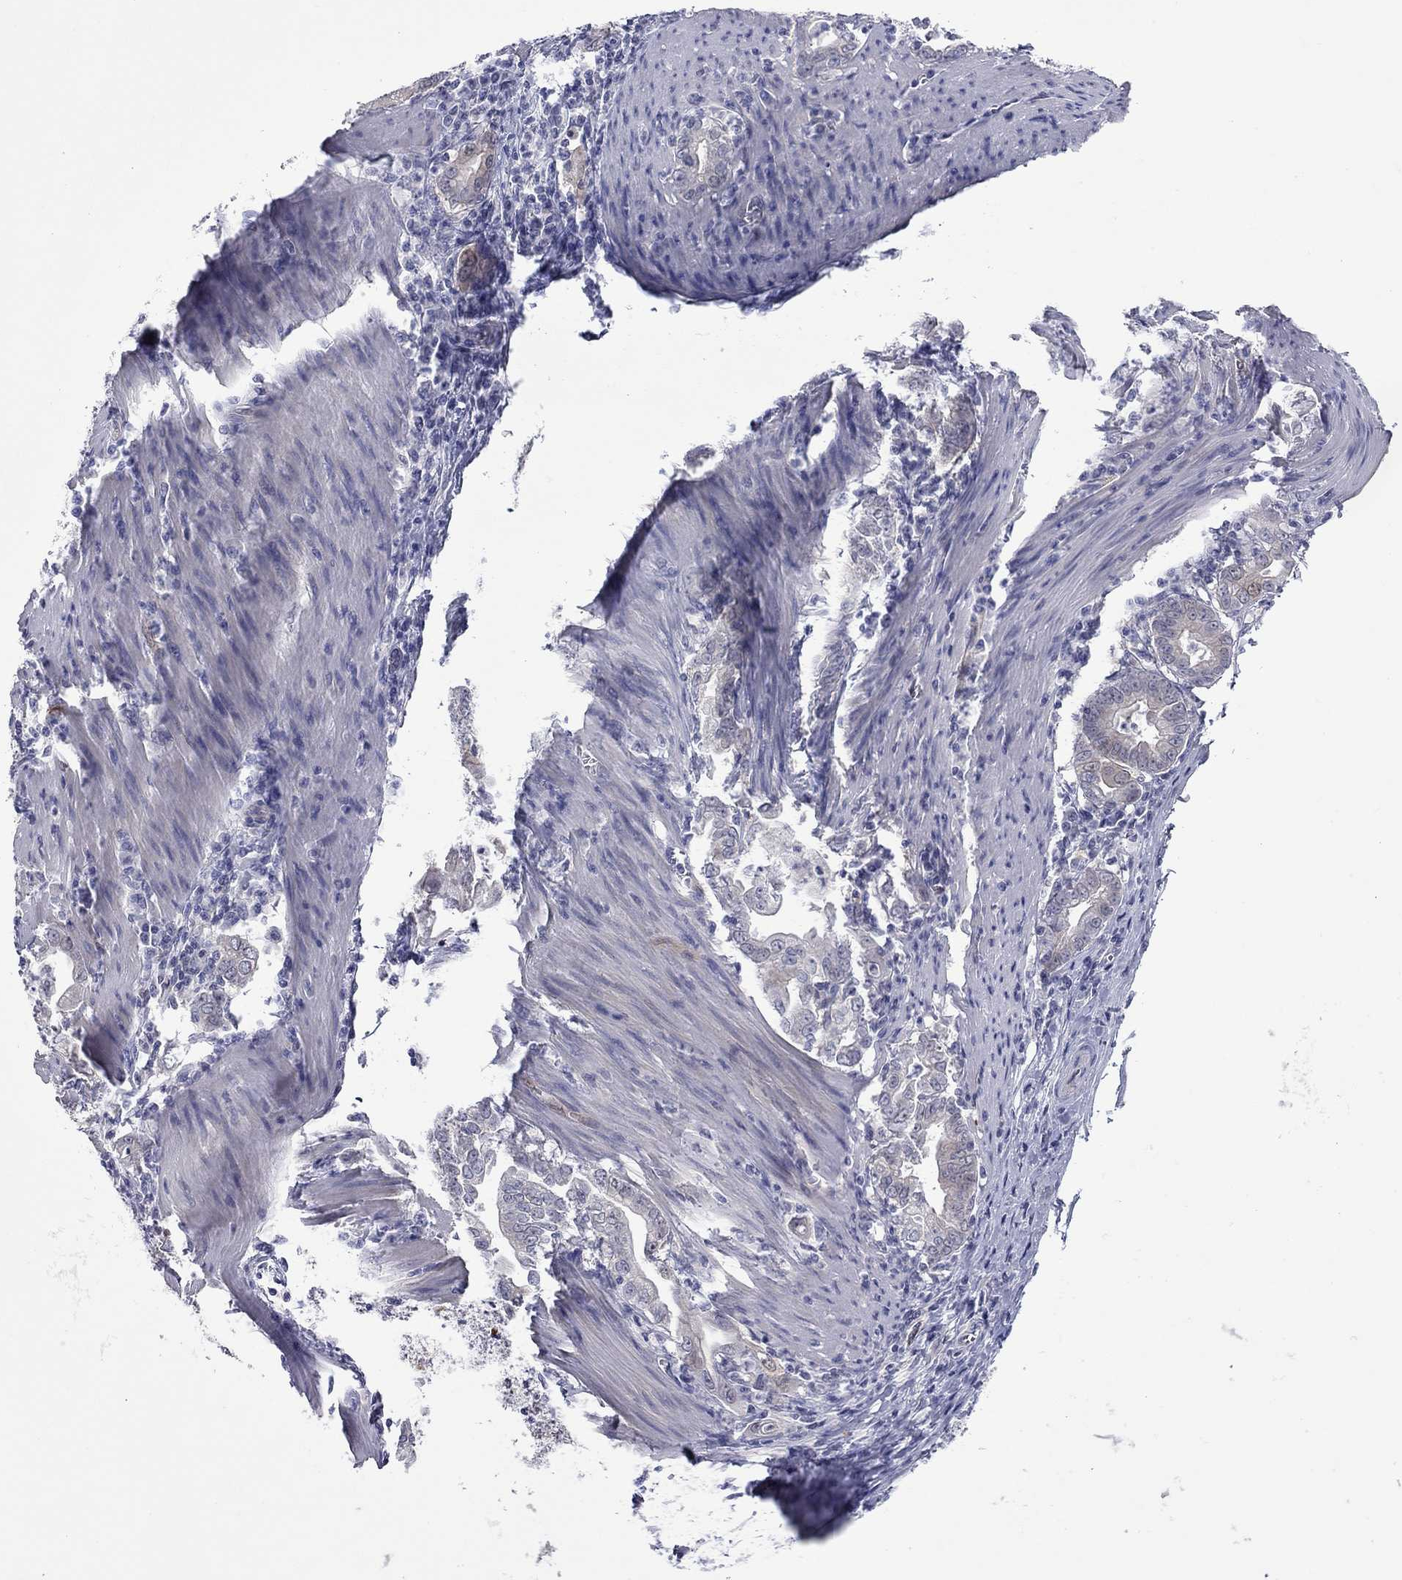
{"staining": {"intensity": "negative", "quantity": "none", "location": "none"}, "tissue": "stomach cancer", "cell_type": "Tumor cells", "image_type": "cancer", "snomed": [{"axis": "morphology", "description": "Adenocarcinoma, NOS"}, {"axis": "topography", "description": "Stomach, upper"}], "caption": "This is an immunohistochemistry (IHC) micrograph of human stomach adenocarcinoma. There is no expression in tumor cells.", "gene": "CTNNBIP1", "patient": {"sex": "female", "age": 79}}